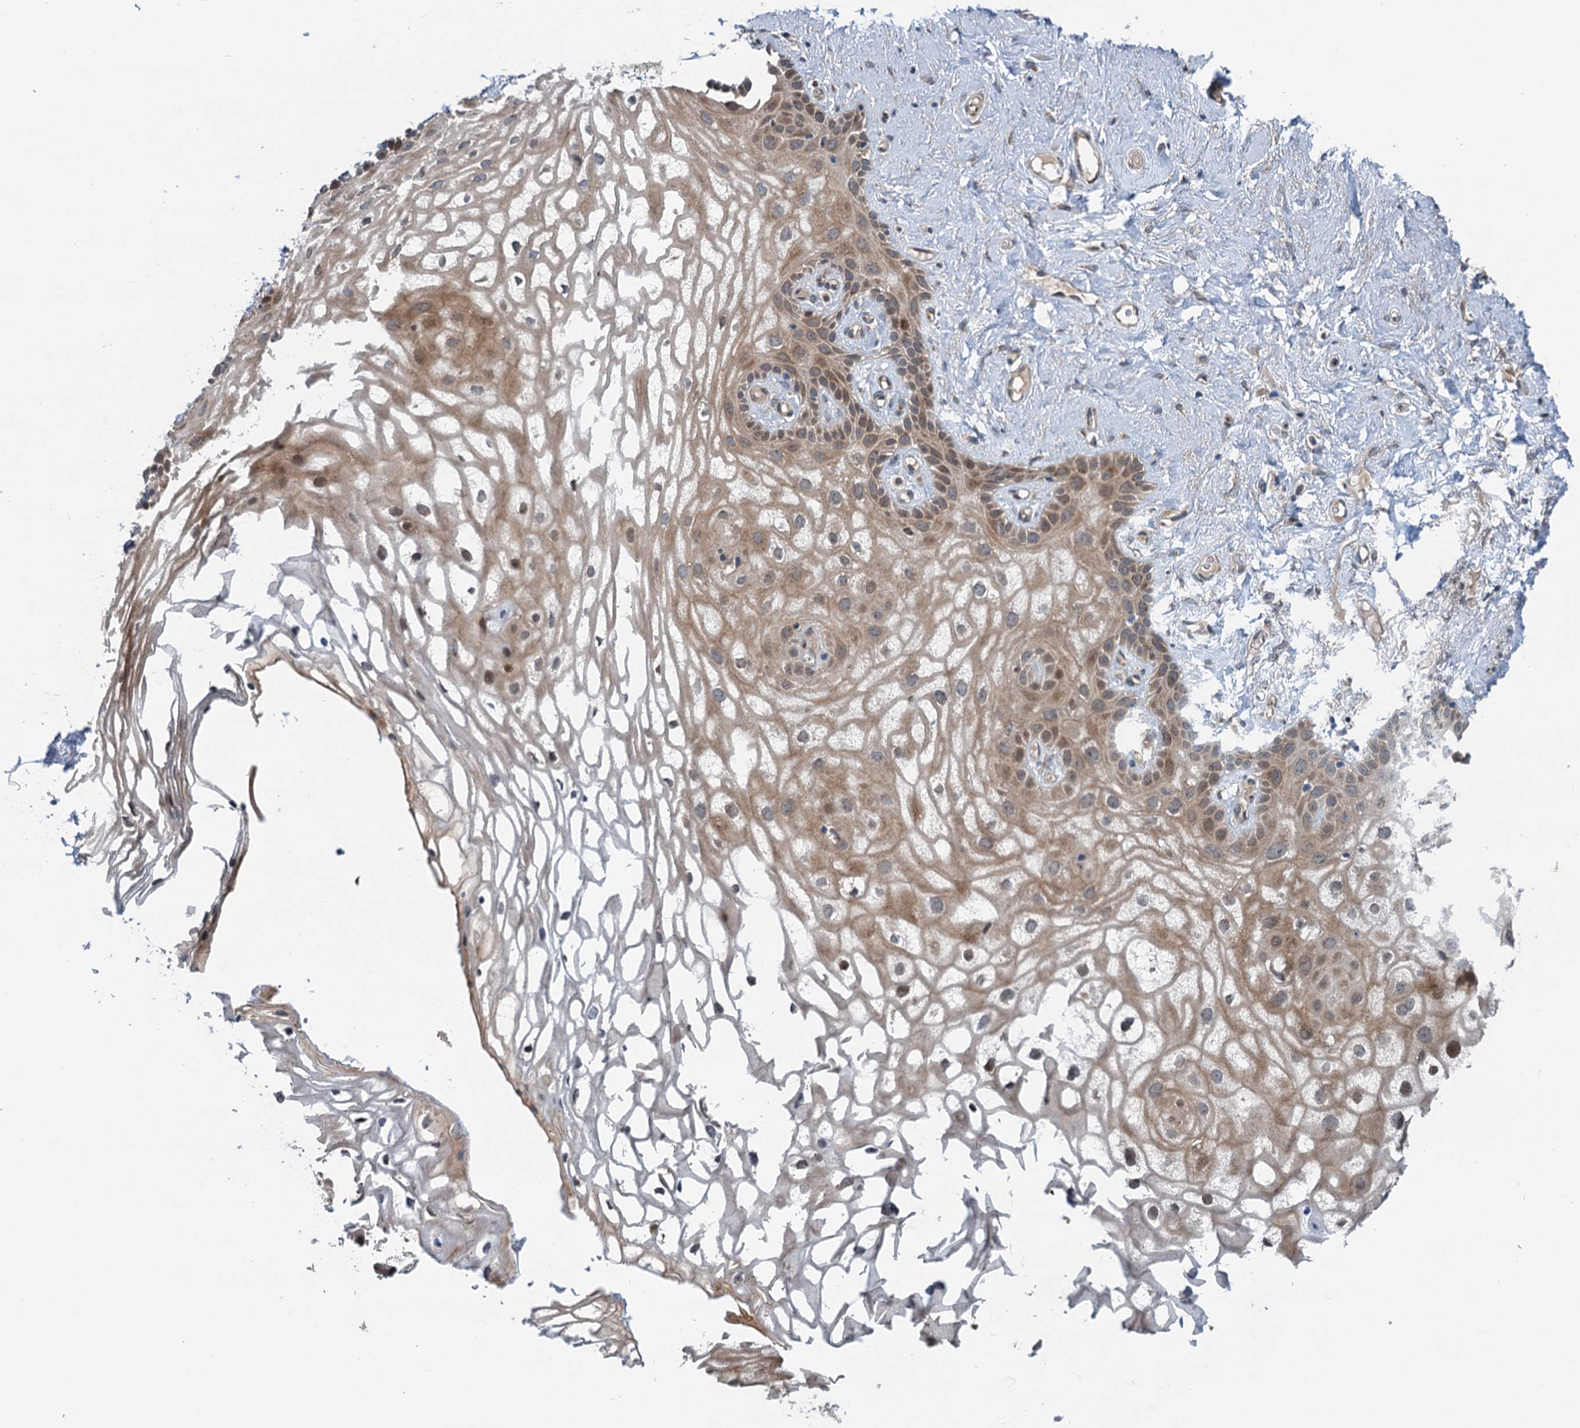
{"staining": {"intensity": "moderate", "quantity": "25%-75%", "location": "cytoplasmic/membranous,nuclear"}, "tissue": "vagina", "cell_type": "Squamous epithelial cells", "image_type": "normal", "snomed": [{"axis": "morphology", "description": "Normal tissue, NOS"}, {"axis": "topography", "description": "Vagina"}, {"axis": "topography", "description": "Peripheral nerve tissue"}], "caption": "Immunohistochemistry (DAB (3,3'-diaminobenzidine)) staining of unremarkable vagina reveals moderate cytoplasmic/membranous,nuclear protein staining in approximately 25%-75% of squamous epithelial cells.", "gene": "DYNC2I2", "patient": {"sex": "female", "age": 71}}